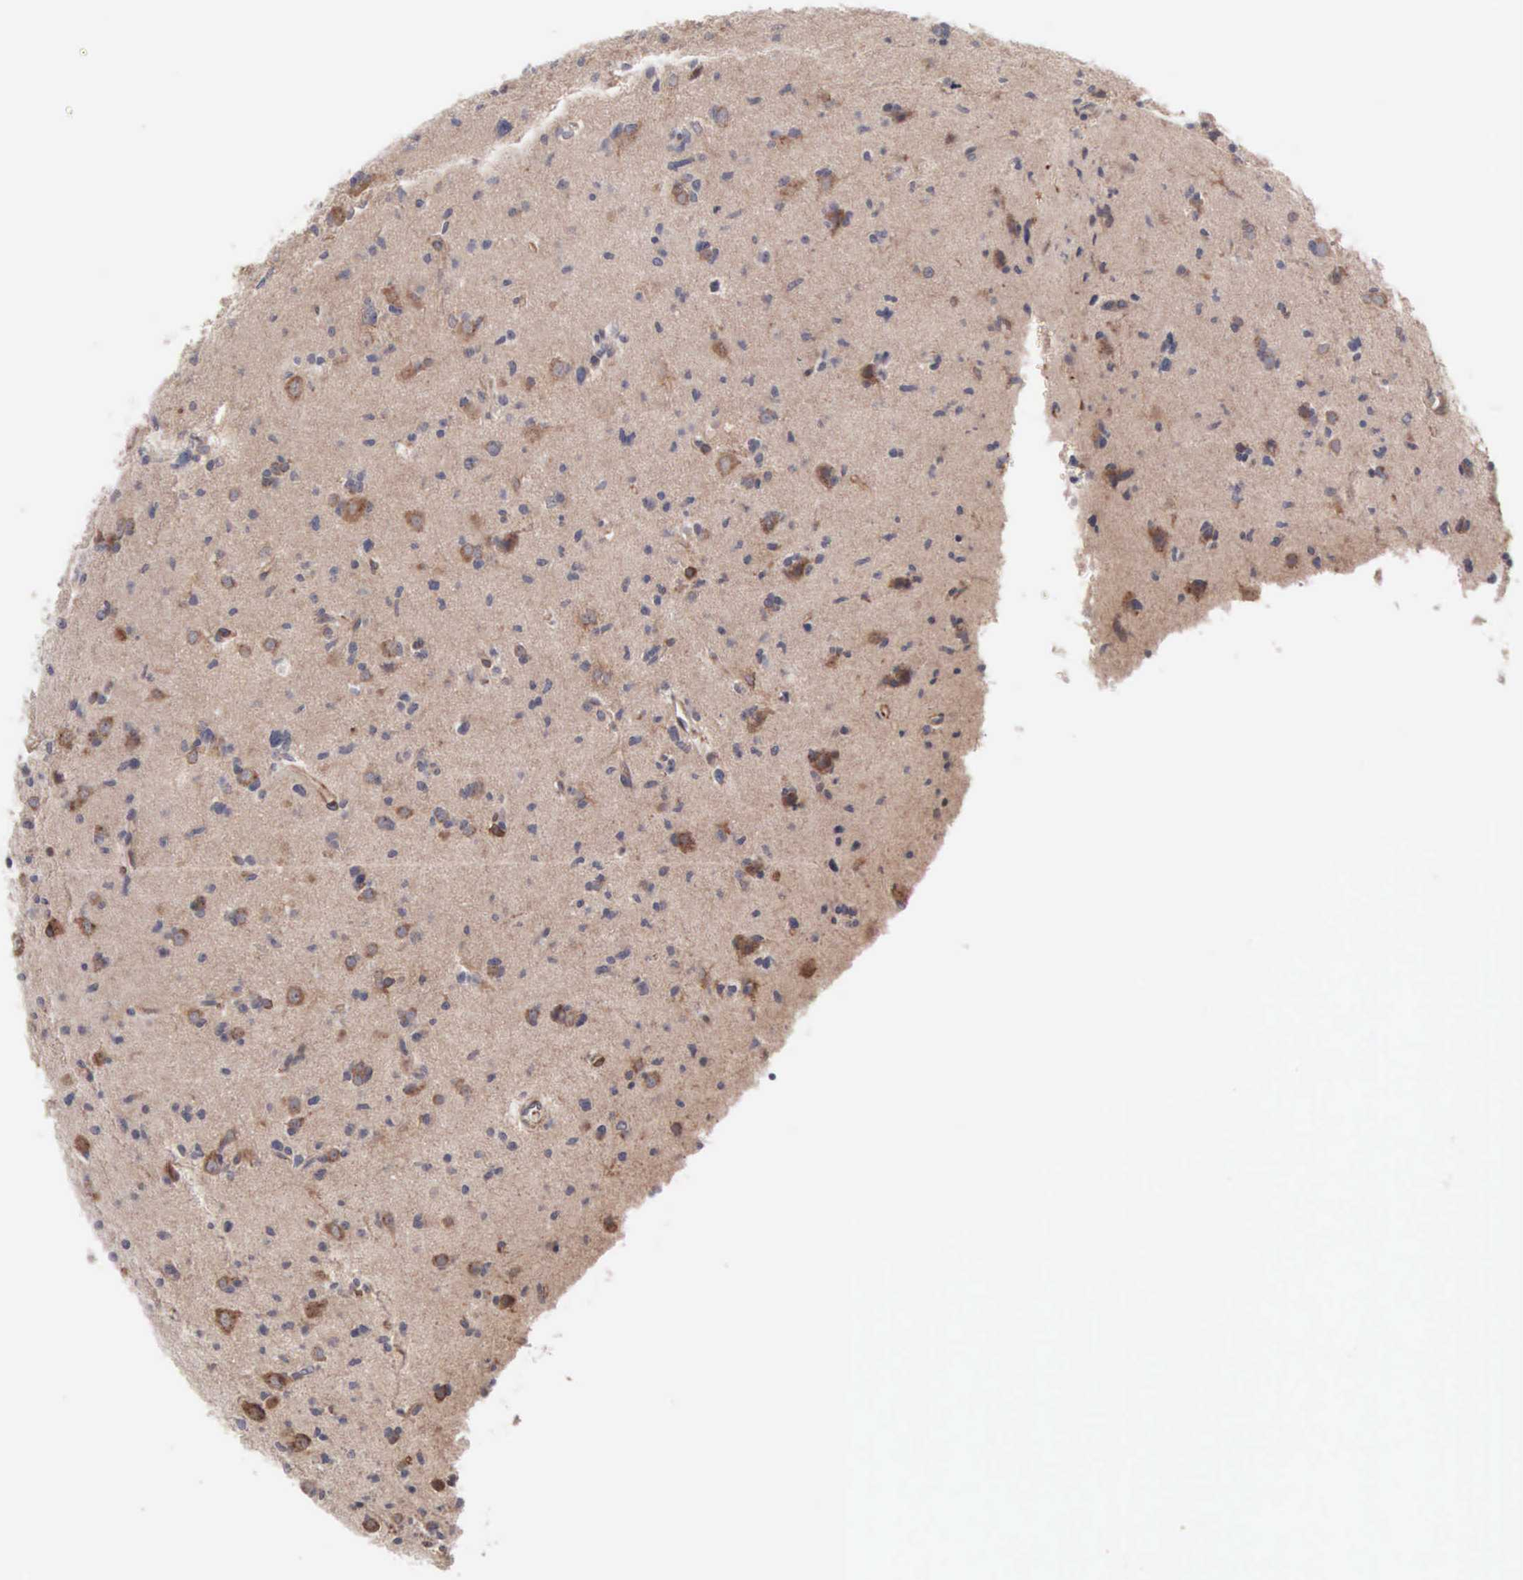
{"staining": {"intensity": "moderate", "quantity": ">75%", "location": "cytoplasmic/membranous"}, "tissue": "glioma", "cell_type": "Tumor cells", "image_type": "cancer", "snomed": [{"axis": "morphology", "description": "Glioma, malignant, Low grade"}, {"axis": "topography", "description": "Brain"}], "caption": "Glioma stained for a protein demonstrates moderate cytoplasmic/membranous positivity in tumor cells.", "gene": "INF2", "patient": {"sex": "female", "age": 46}}